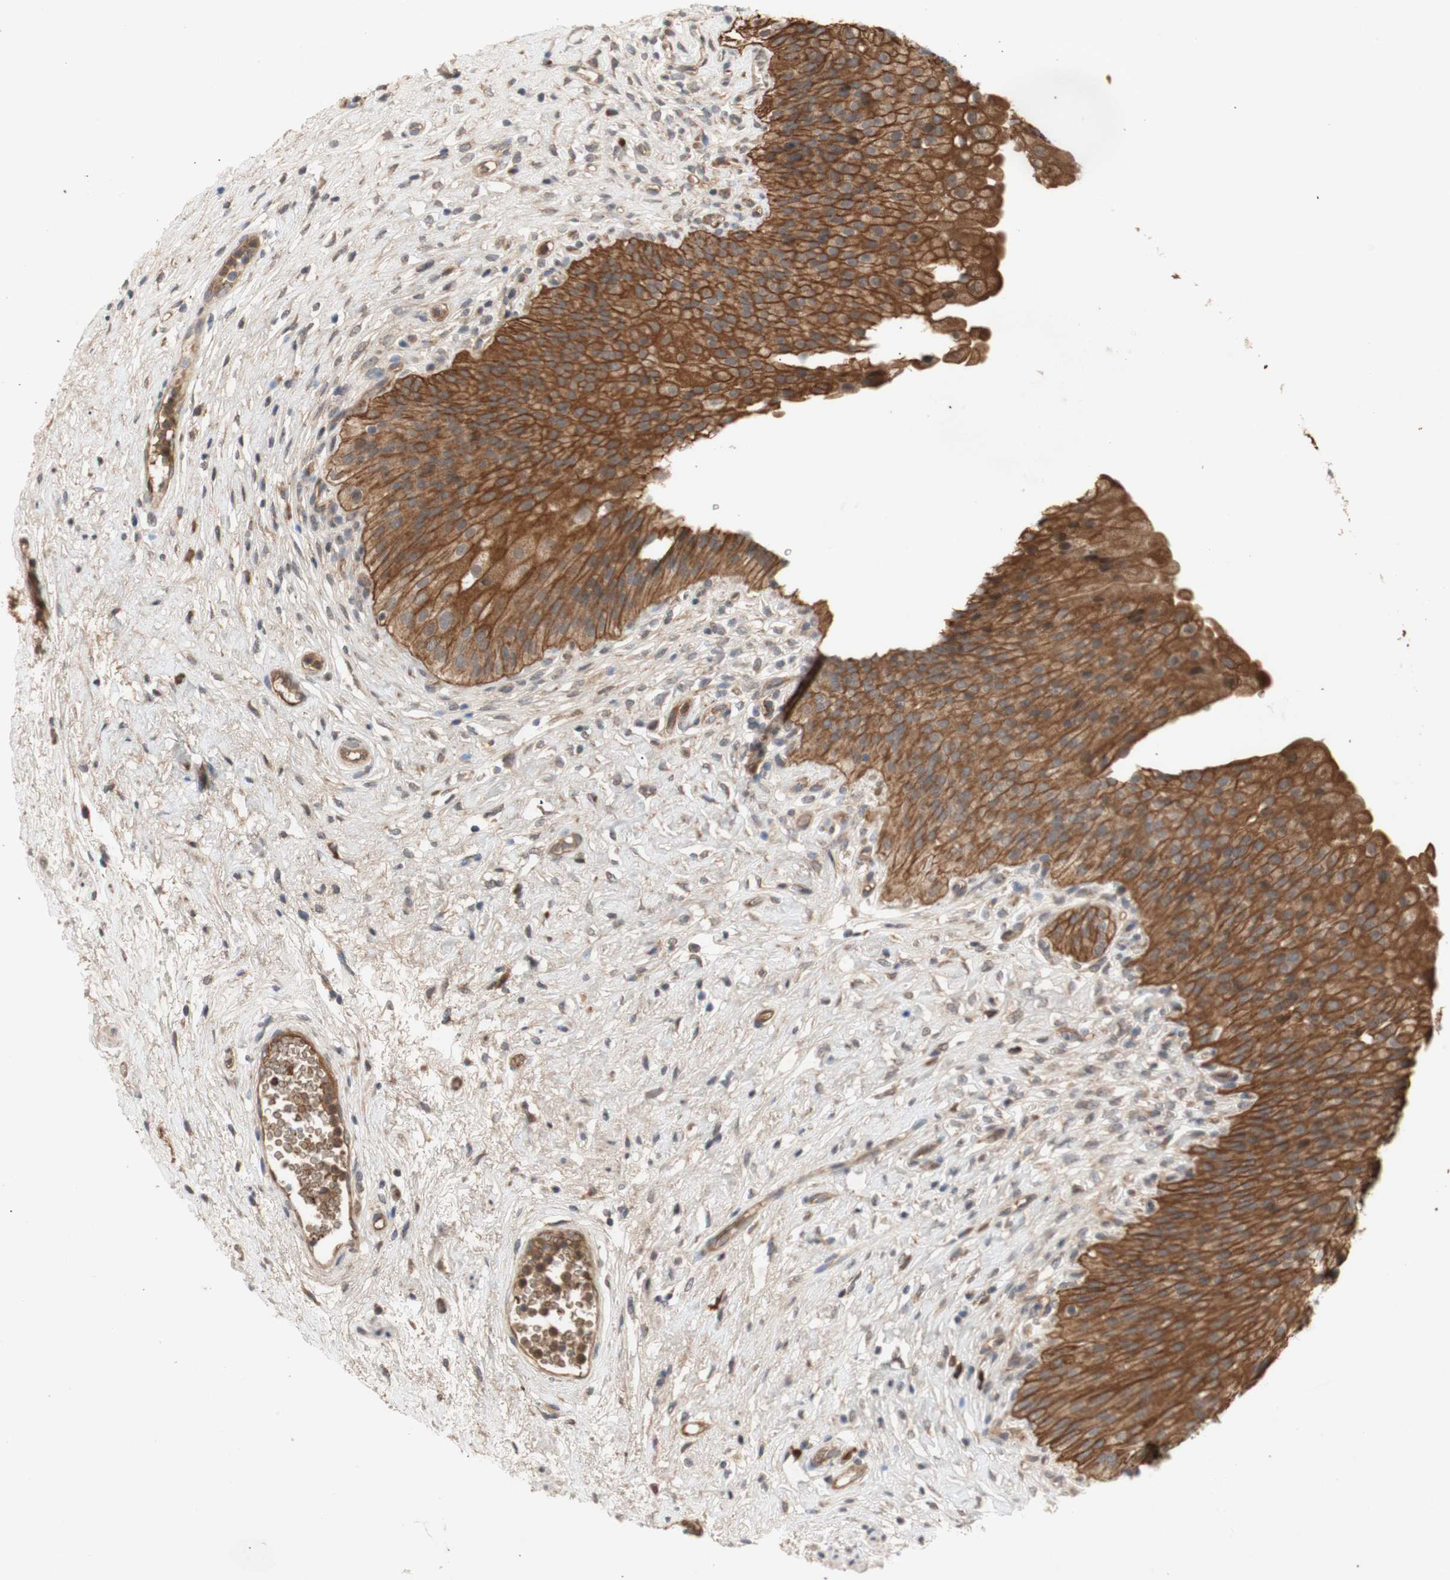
{"staining": {"intensity": "strong", "quantity": ">75%", "location": "cytoplasmic/membranous"}, "tissue": "urinary bladder", "cell_type": "Urothelial cells", "image_type": "normal", "snomed": [{"axis": "morphology", "description": "Normal tissue, NOS"}, {"axis": "morphology", "description": "Urothelial carcinoma, High grade"}, {"axis": "topography", "description": "Urinary bladder"}], "caption": "A histopathology image showing strong cytoplasmic/membranous positivity in approximately >75% of urothelial cells in benign urinary bladder, as visualized by brown immunohistochemical staining.", "gene": "PKN1", "patient": {"sex": "male", "age": 46}}